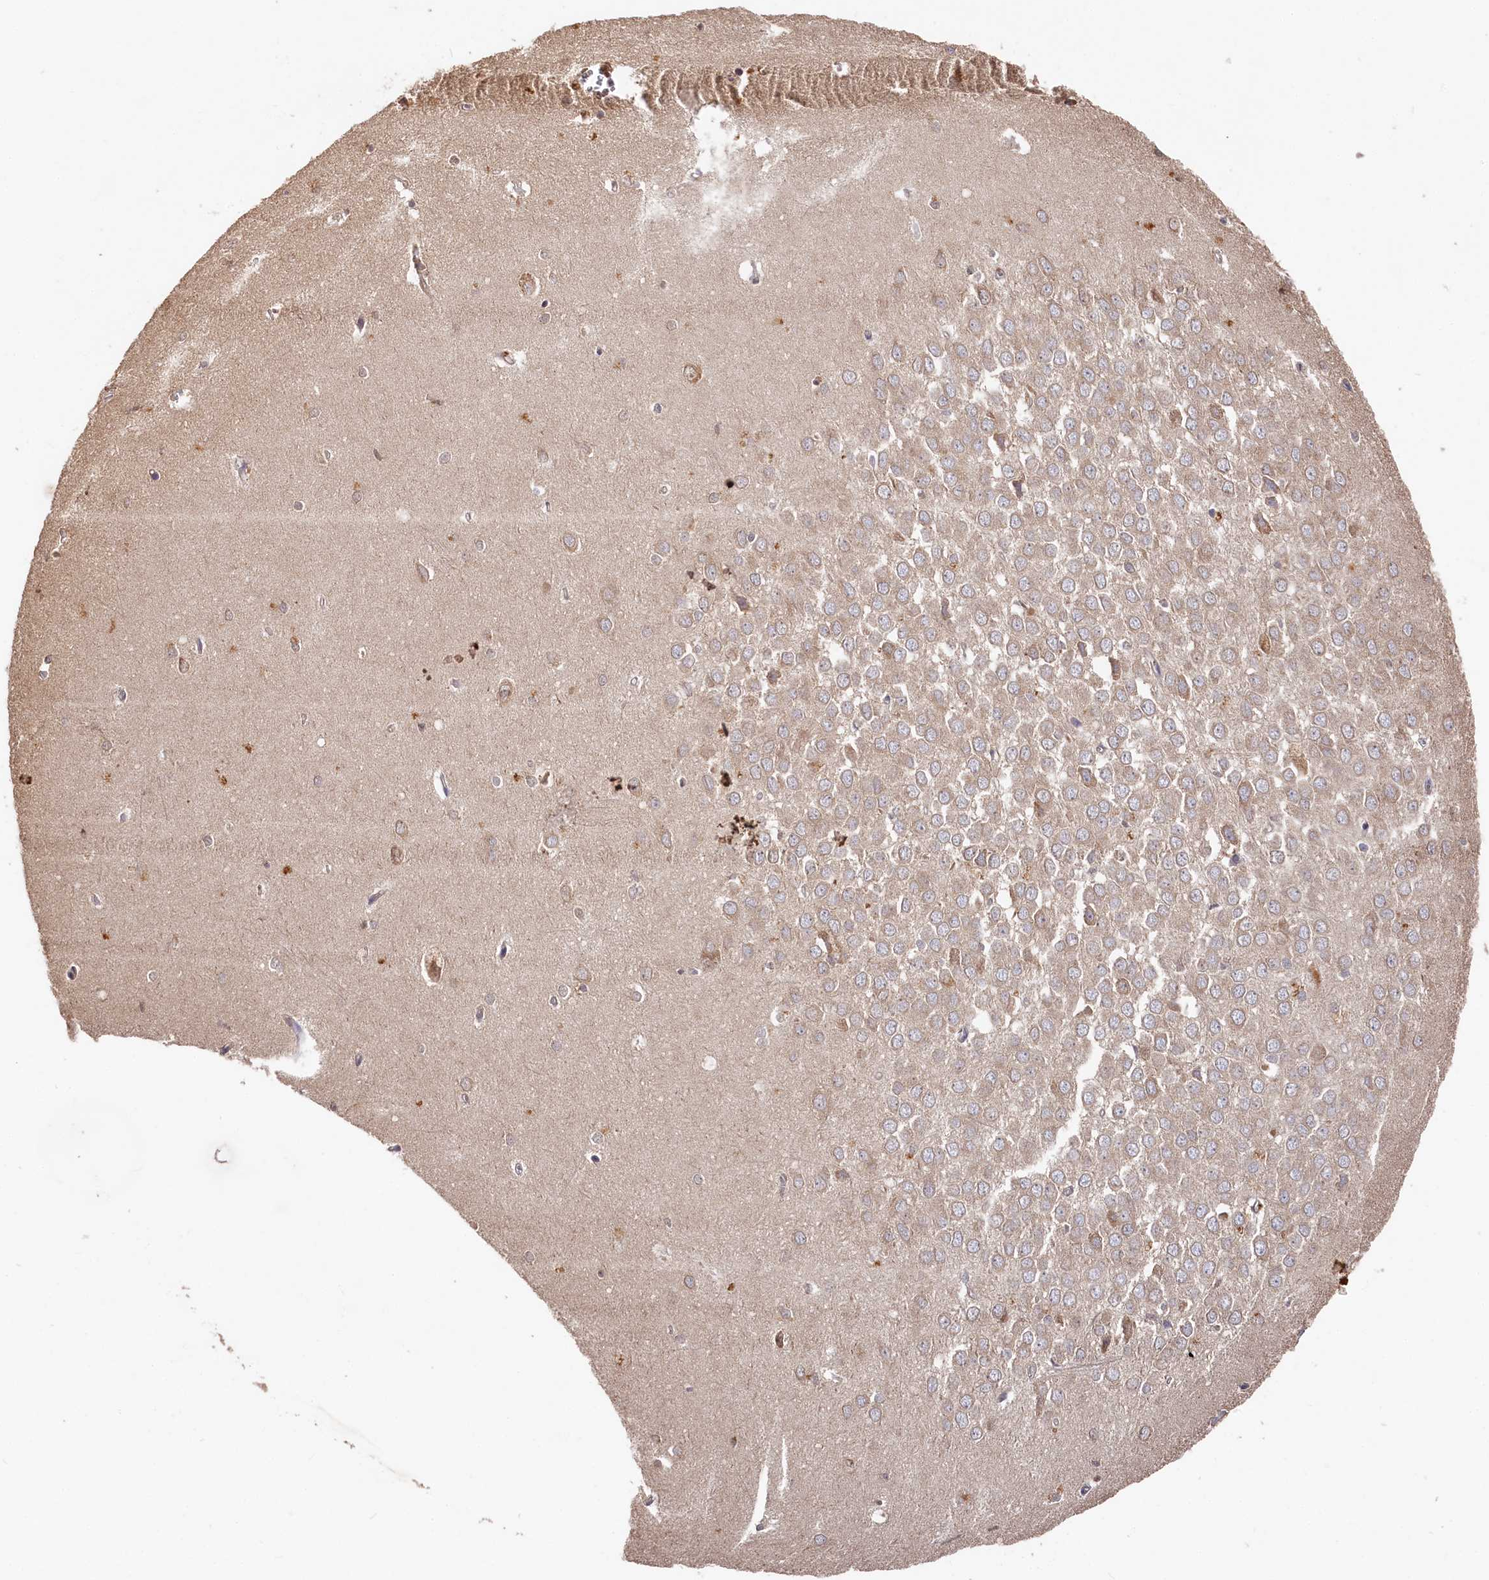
{"staining": {"intensity": "weak", "quantity": "25%-75%", "location": "cytoplasmic/membranous"}, "tissue": "hippocampus", "cell_type": "Glial cells", "image_type": "normal", "snomed": [{"axis": "morphology", "description": "Normal tissue, NOS"}, {"axis": "topography", "description": "Hippocampus"}], "caption": "About 25%-75% of glial cells in normal human hippocampus exhibit weak cytoplasmic/membranous protein positivity as visualized by brown immunohistochemical staining.", "gene": "DHRS11", "patient": {"sex": "female", "age": 64}}